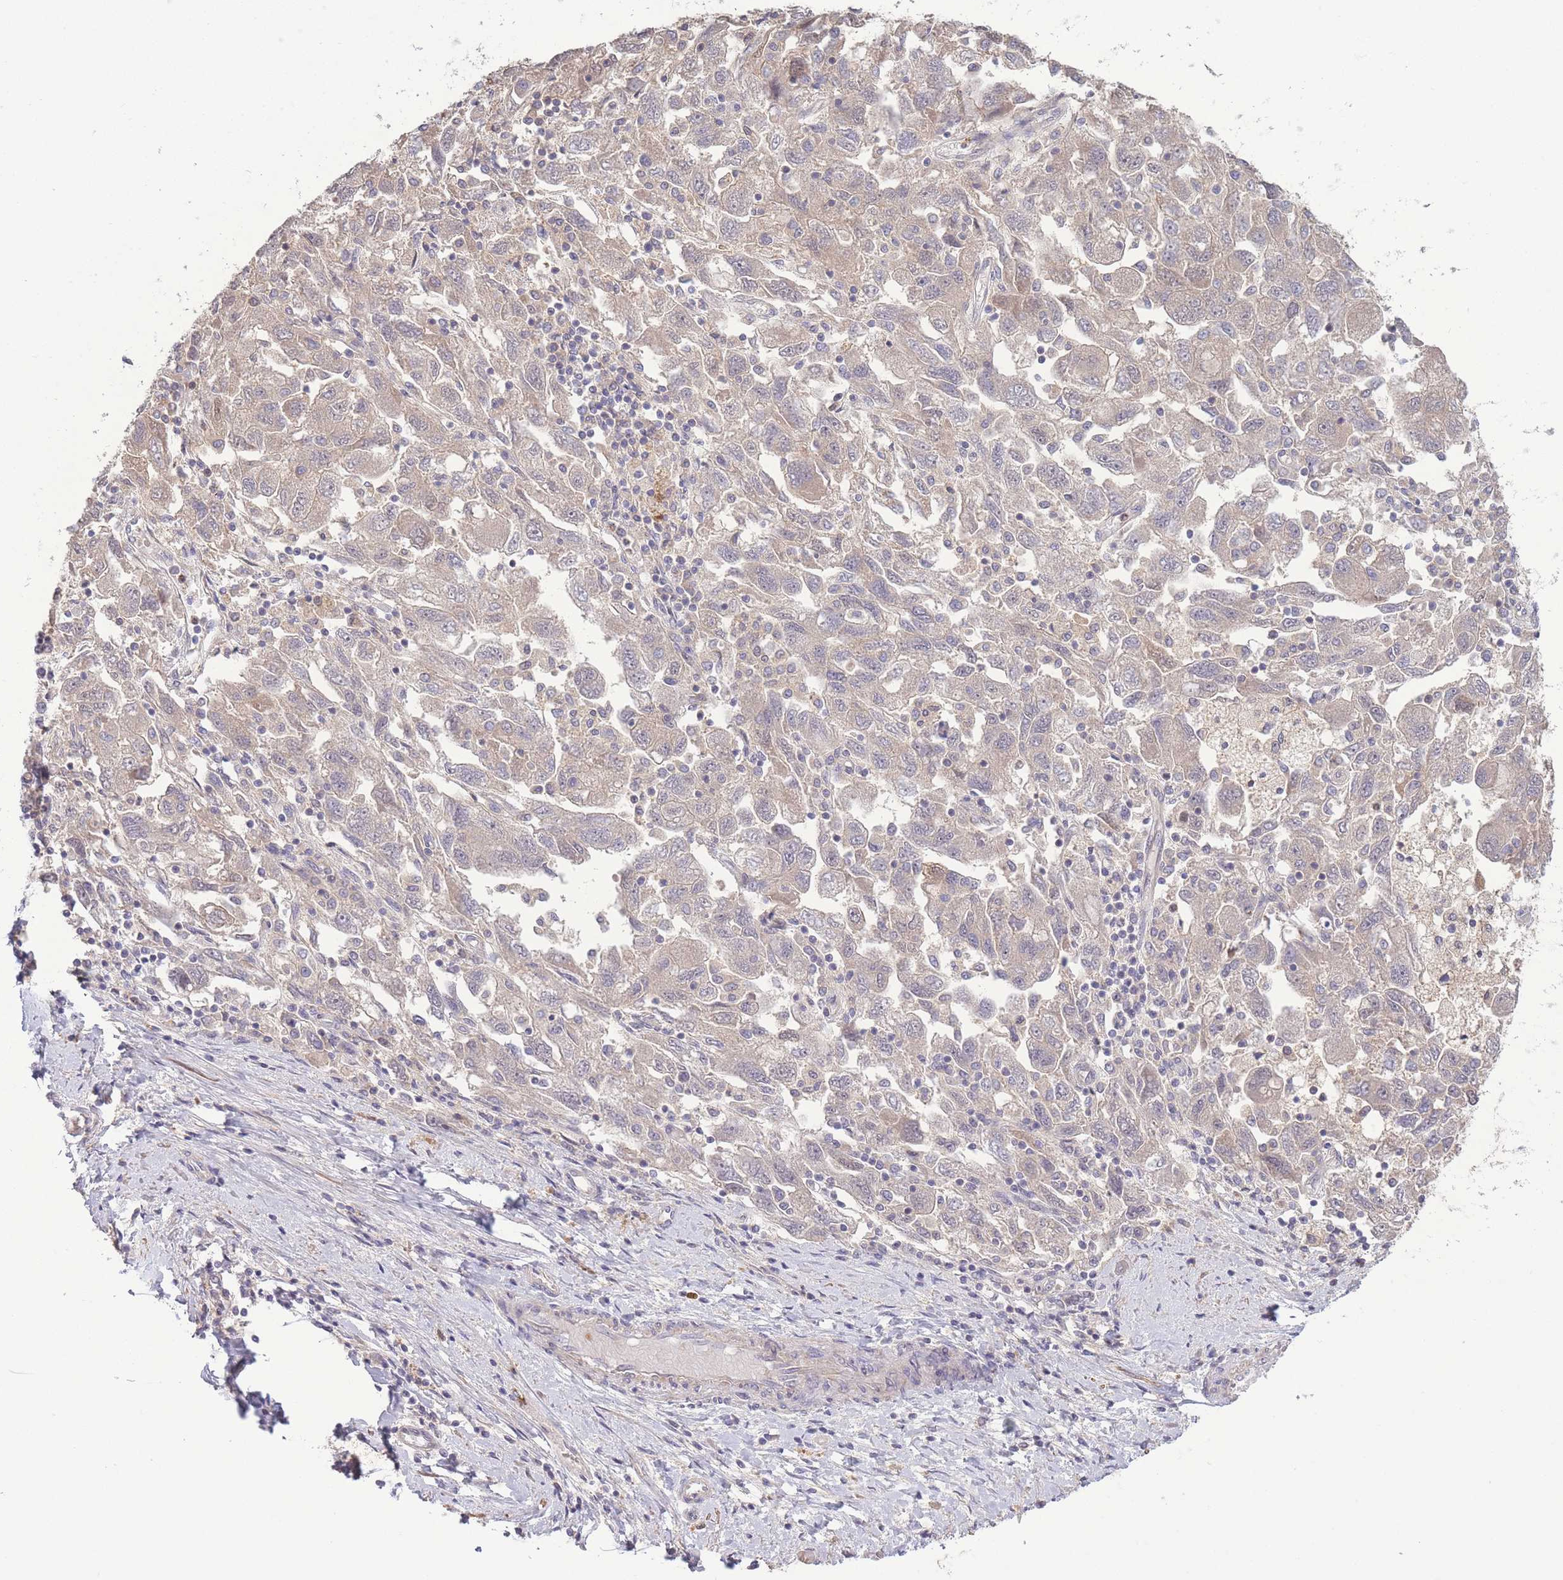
{"staining": {"intensity": "negative", "quantity": "none", "location": "none"}, "tissue": "ovarian cancer", "cell_type": "Tumor cells", "image_type": "cancer", "snomed": [{"axis": "morphology", "description": "Carcinoma, NOS"}, {"axis": "morphology", "description": "Cystadenocarcinoma, serous, NOS"}, {"axis": "topography", "description": "Ovary"}], "caption": "An immunohistochemistry (IHC) micrograph of ovarian cancer is shown. There is no staining in tumor cells of ovarian cancer.", "gene": "ZNF304", "patient": {"sex": "female", "age": 69}}